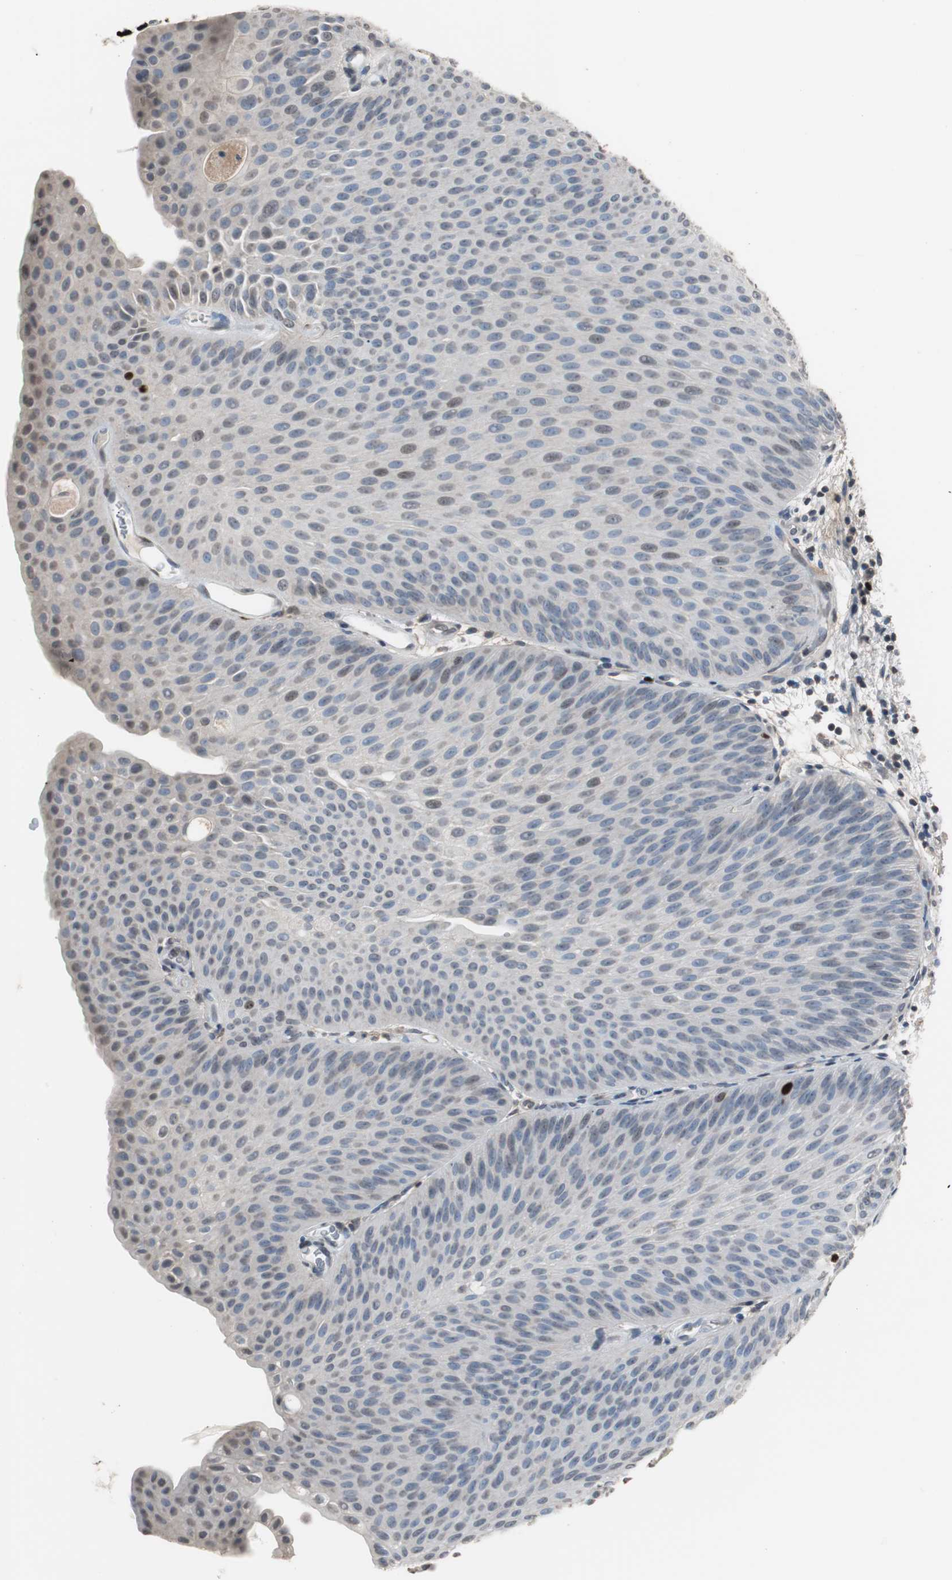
{"staining": {"intensity": "moderate", "quantity": "<25%", "location": "nuclear"}, "tissue": "urothelial cancer", "cell_type": "Tumor cells", "image_type": "cancer", "snomed": [{"axis": "morphology", "description": "Urothelial carcinoma, Low grade"}, {"axis": "topography", "description": "Urinary bladder"}], "caption": "High-power microscopy captured an immunohistochemistry (IHC) micrograph of urothelial carcinoma (low-grade), revealing moderate nuclear positivity in about <25% of tumor cells. (DAB IHC with brightfield microscopy, high magnification).", "gene": "TOP2A", "patient": {"sex": "female", "age": 60}}